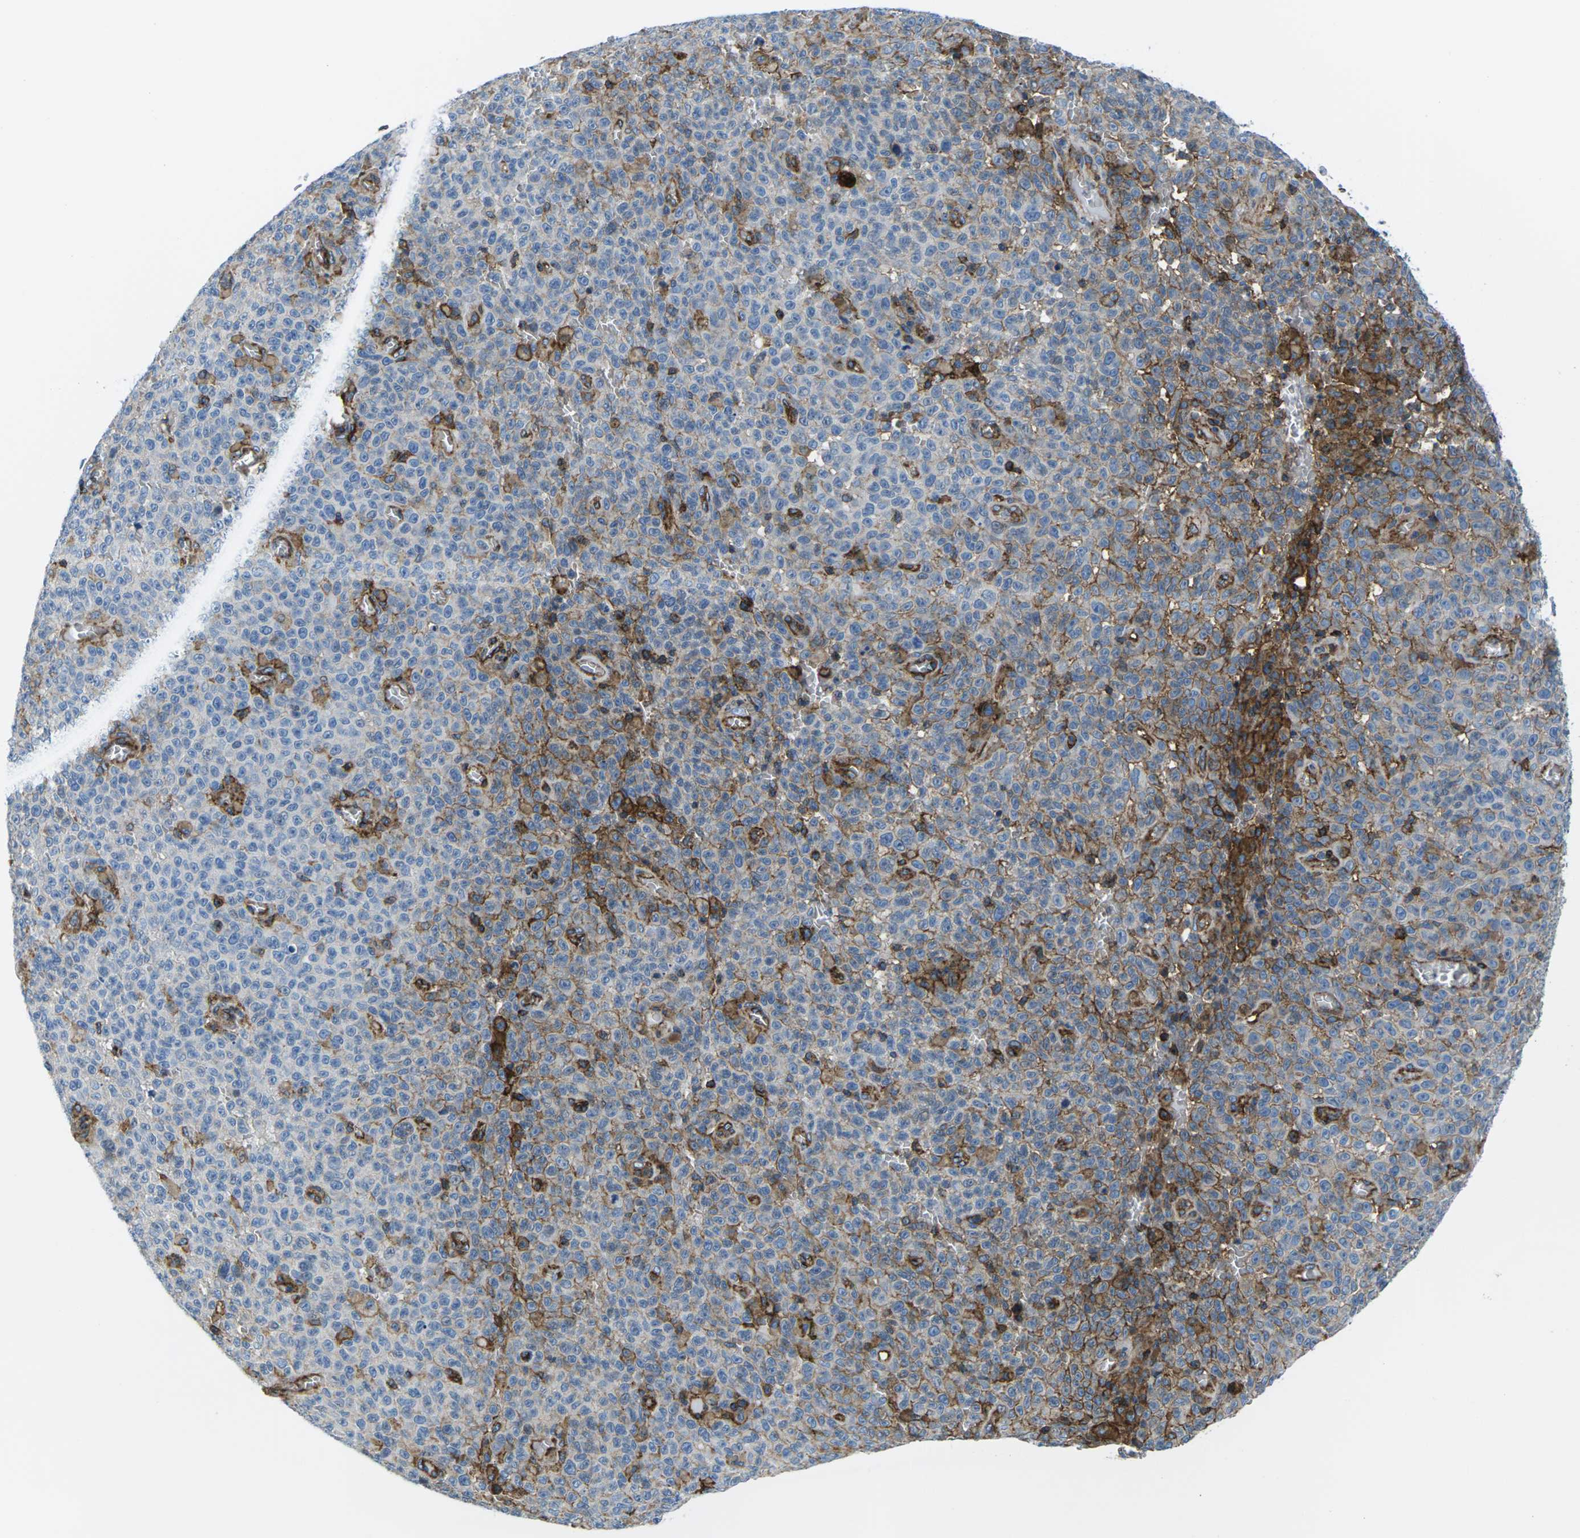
{"staining": {"intensity": "strong", "quantity": "<25%", "location": "cytoplasmic/membranous"}, "tissue": "melanoma", "cell_type": "Tumor cells", "image_type": "cancer", "snomed": [{"axis": "morphology", "description": "Malignant melanoma, NOS"}, {"axis": "topography", "description": "Skin"}], "caption": "Malignant melanoma stained for a protein (brown) demonstrates strong cytoplasmic/membranous positive expression in about <25% of tumor cells.", "gene": "SOCS4", "patient": {"sex": "female", "age": 82}}